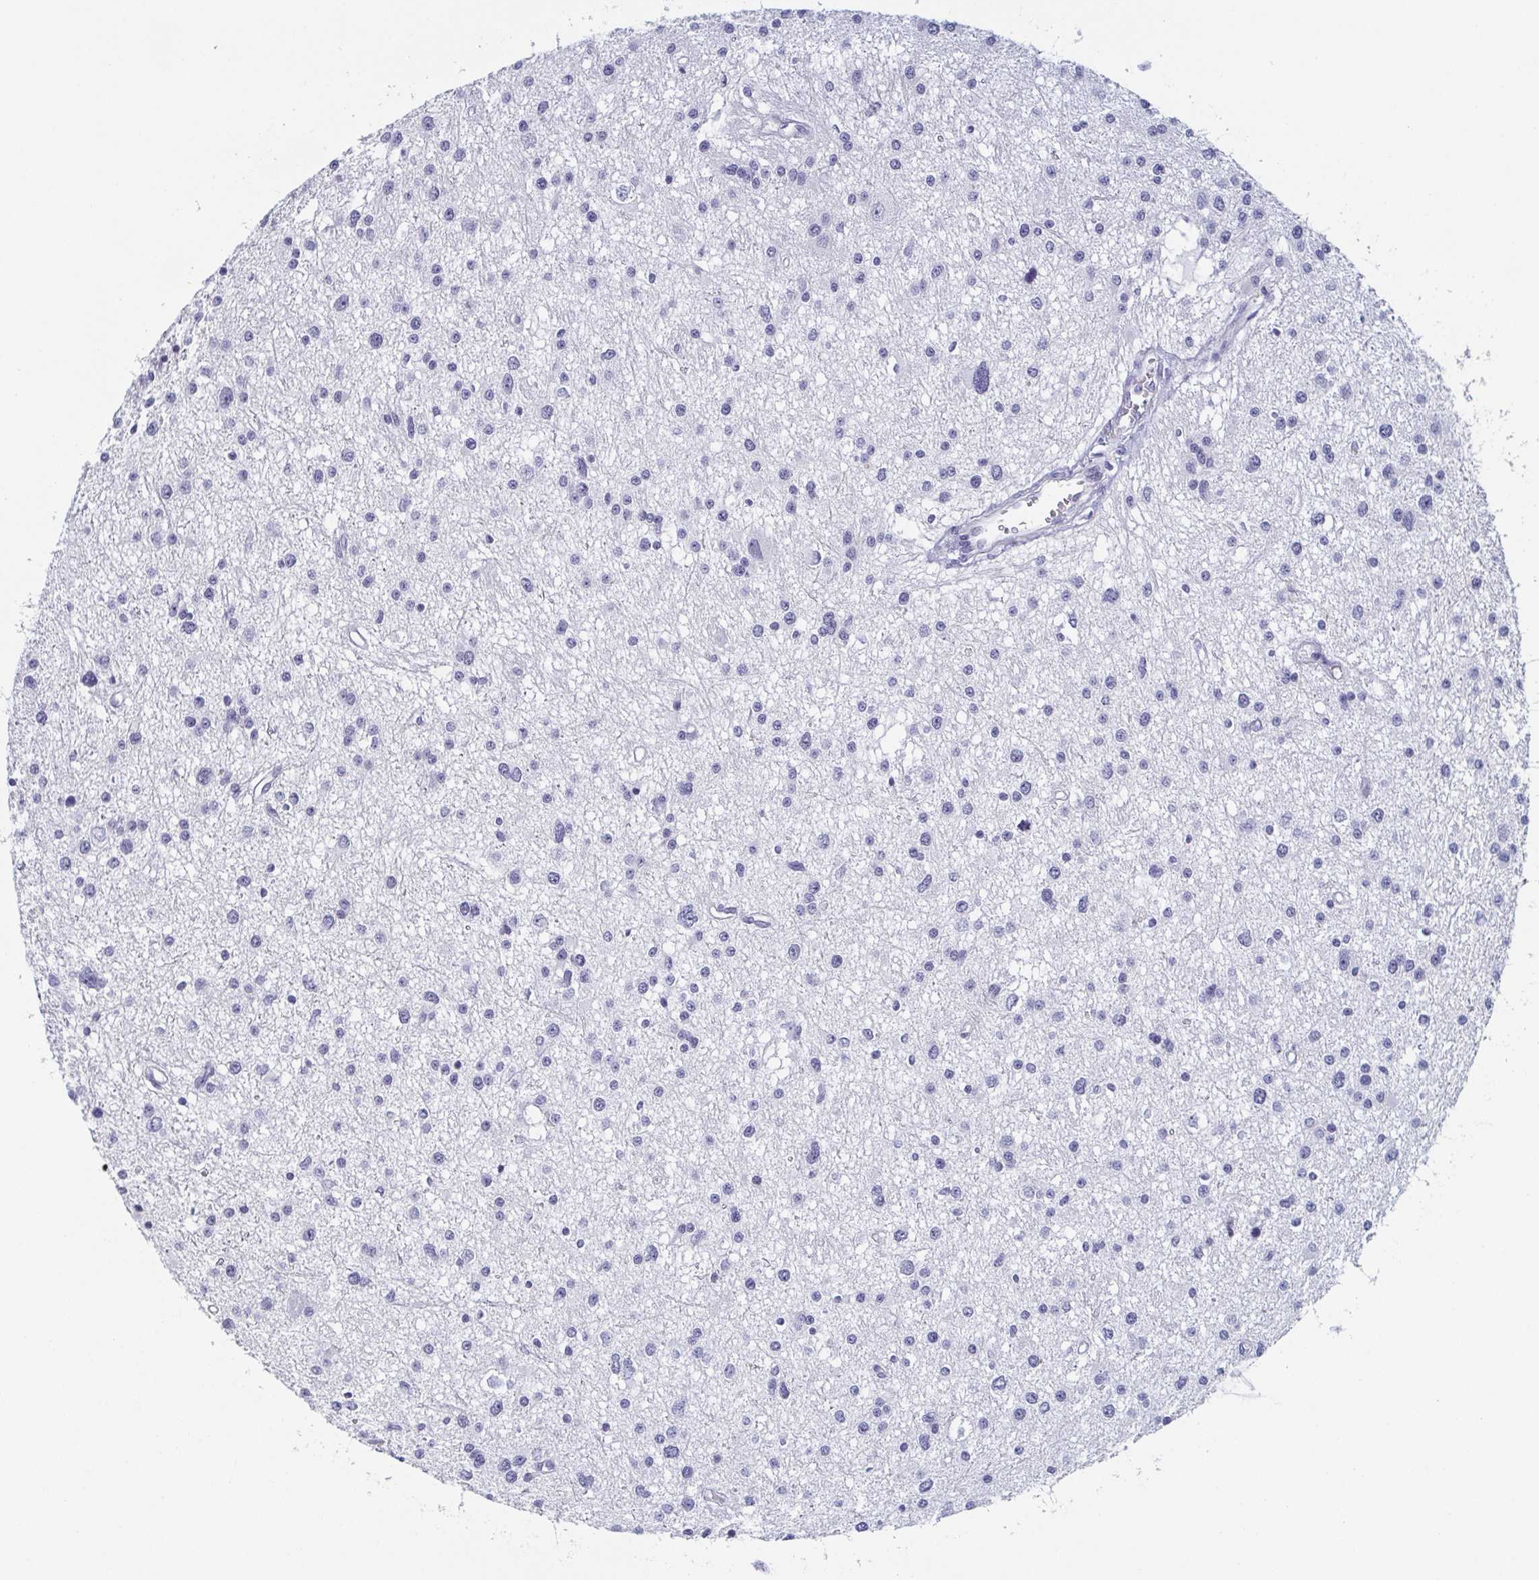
{"staining": {"intensity": "negative", "quantity": "none", "location": "none"}, "tissue": "glioma", "cell_type": "Tumor cells", "image_type": "cancer", "snomed": [{"axis": "morphology", "description": "Glioma, malignant, High grade"}, {"axis": "topography", "description": "Brain"}], "caption": "The immunohistochemistry (IHC) micrograph has no significant expression in tumor cells of glioma tissue. (DAB (3,3'-diaminobenzidine) immunohistochemistry visualized using brightfield microscopy, high magnification).", "gene": "REG4", "patient": {"sex": "male", "age": 54}}